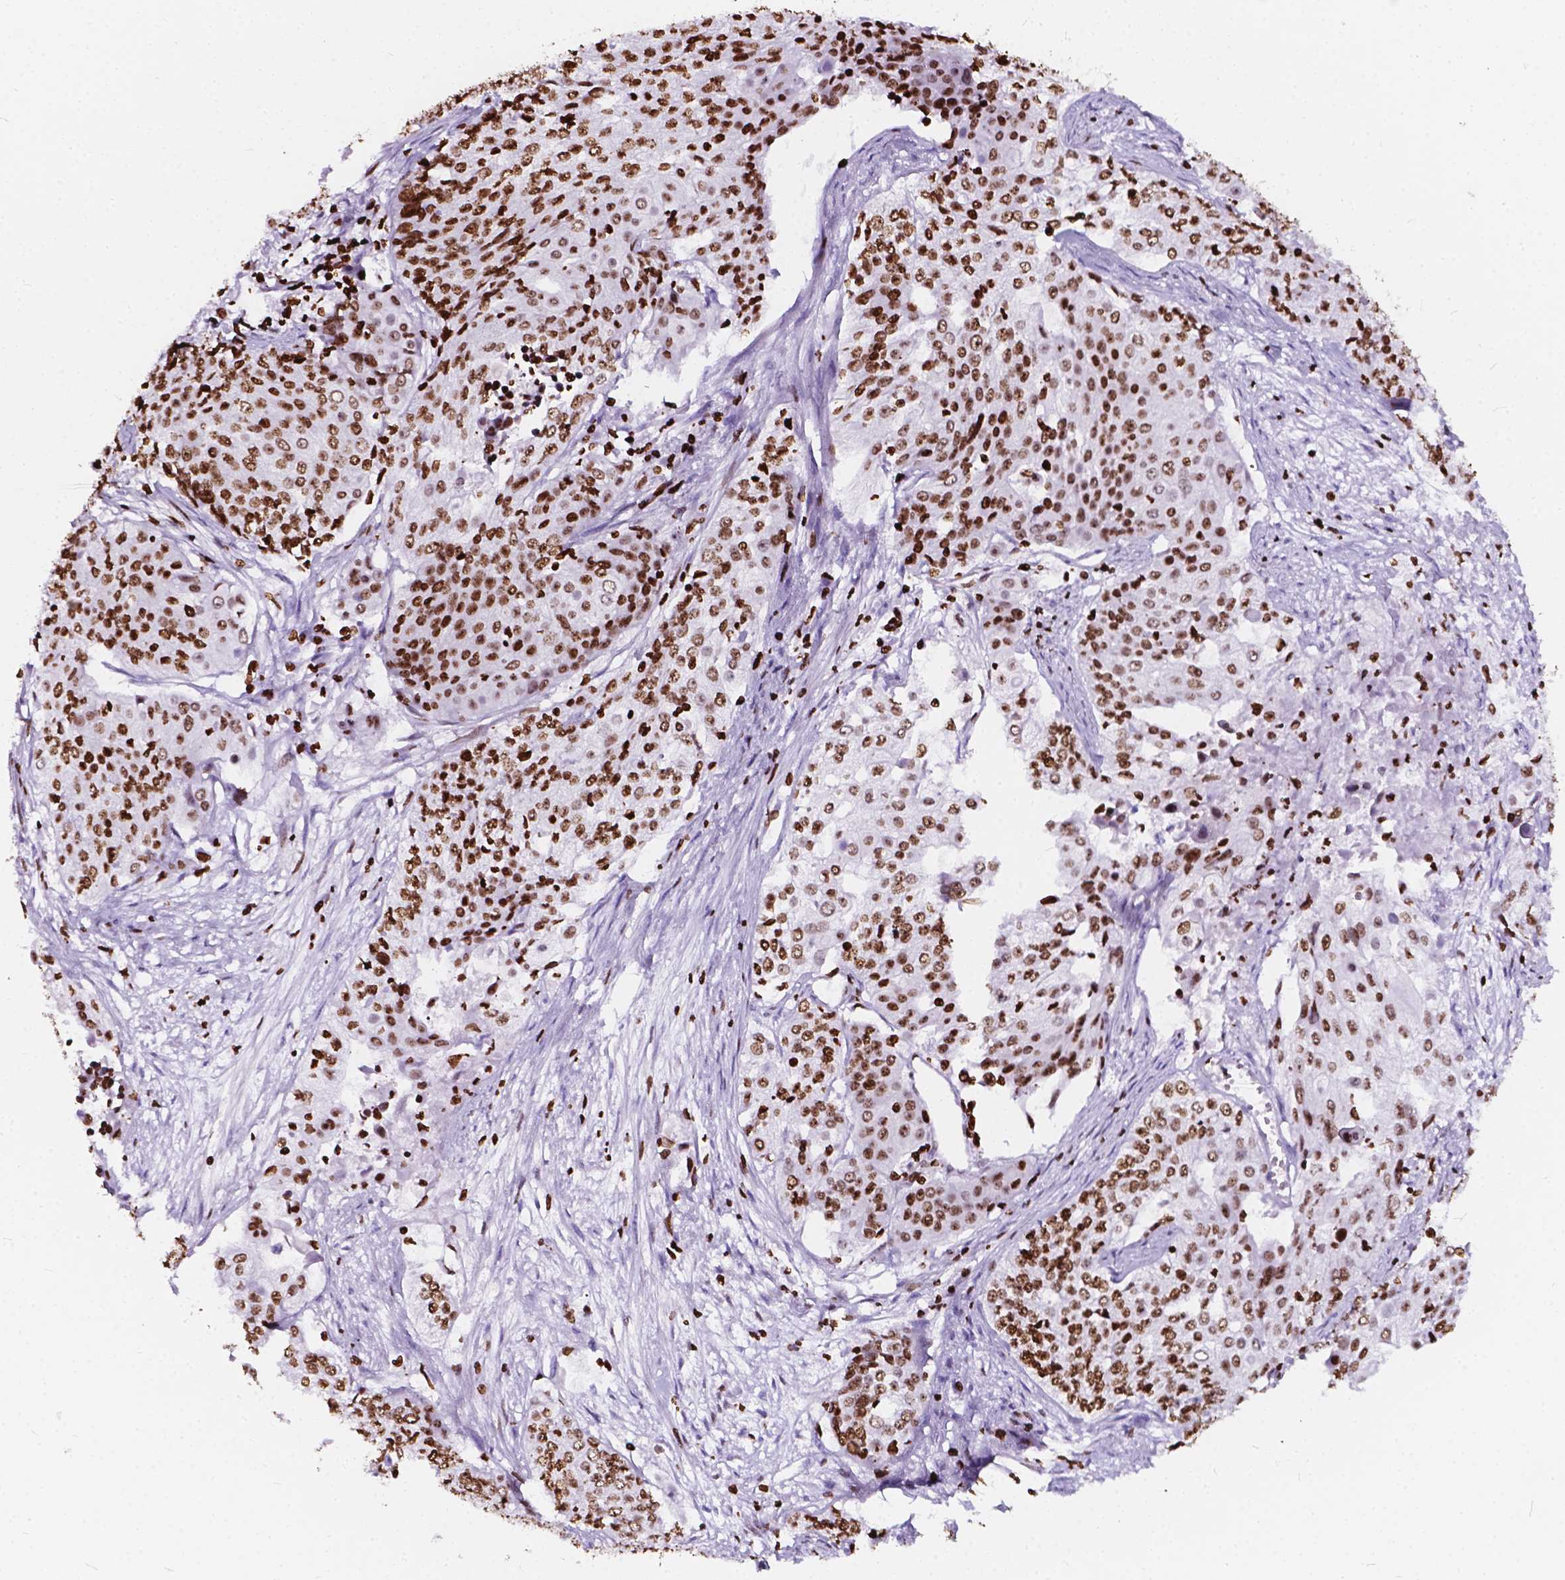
{"staining": {"intensity": "strong", "quantity": ">75%", "location": "nuclear"}, "tissue": "cervical cancer", "cell_type": "Tumor cells", "image_type": "cancer", "snomed": [{"axis": "morphology", "description": "Squamous cell carcinoma, NOS"}, {"axis": "topography", "description": "Cervix"}], "caption": "Strong nuclear positivity for a protein is identified in approximately >75% of tumor cells of cervical cancer using IHC.", "gene": "CBY3", "patient": {"sex": "female", "age": 39}}